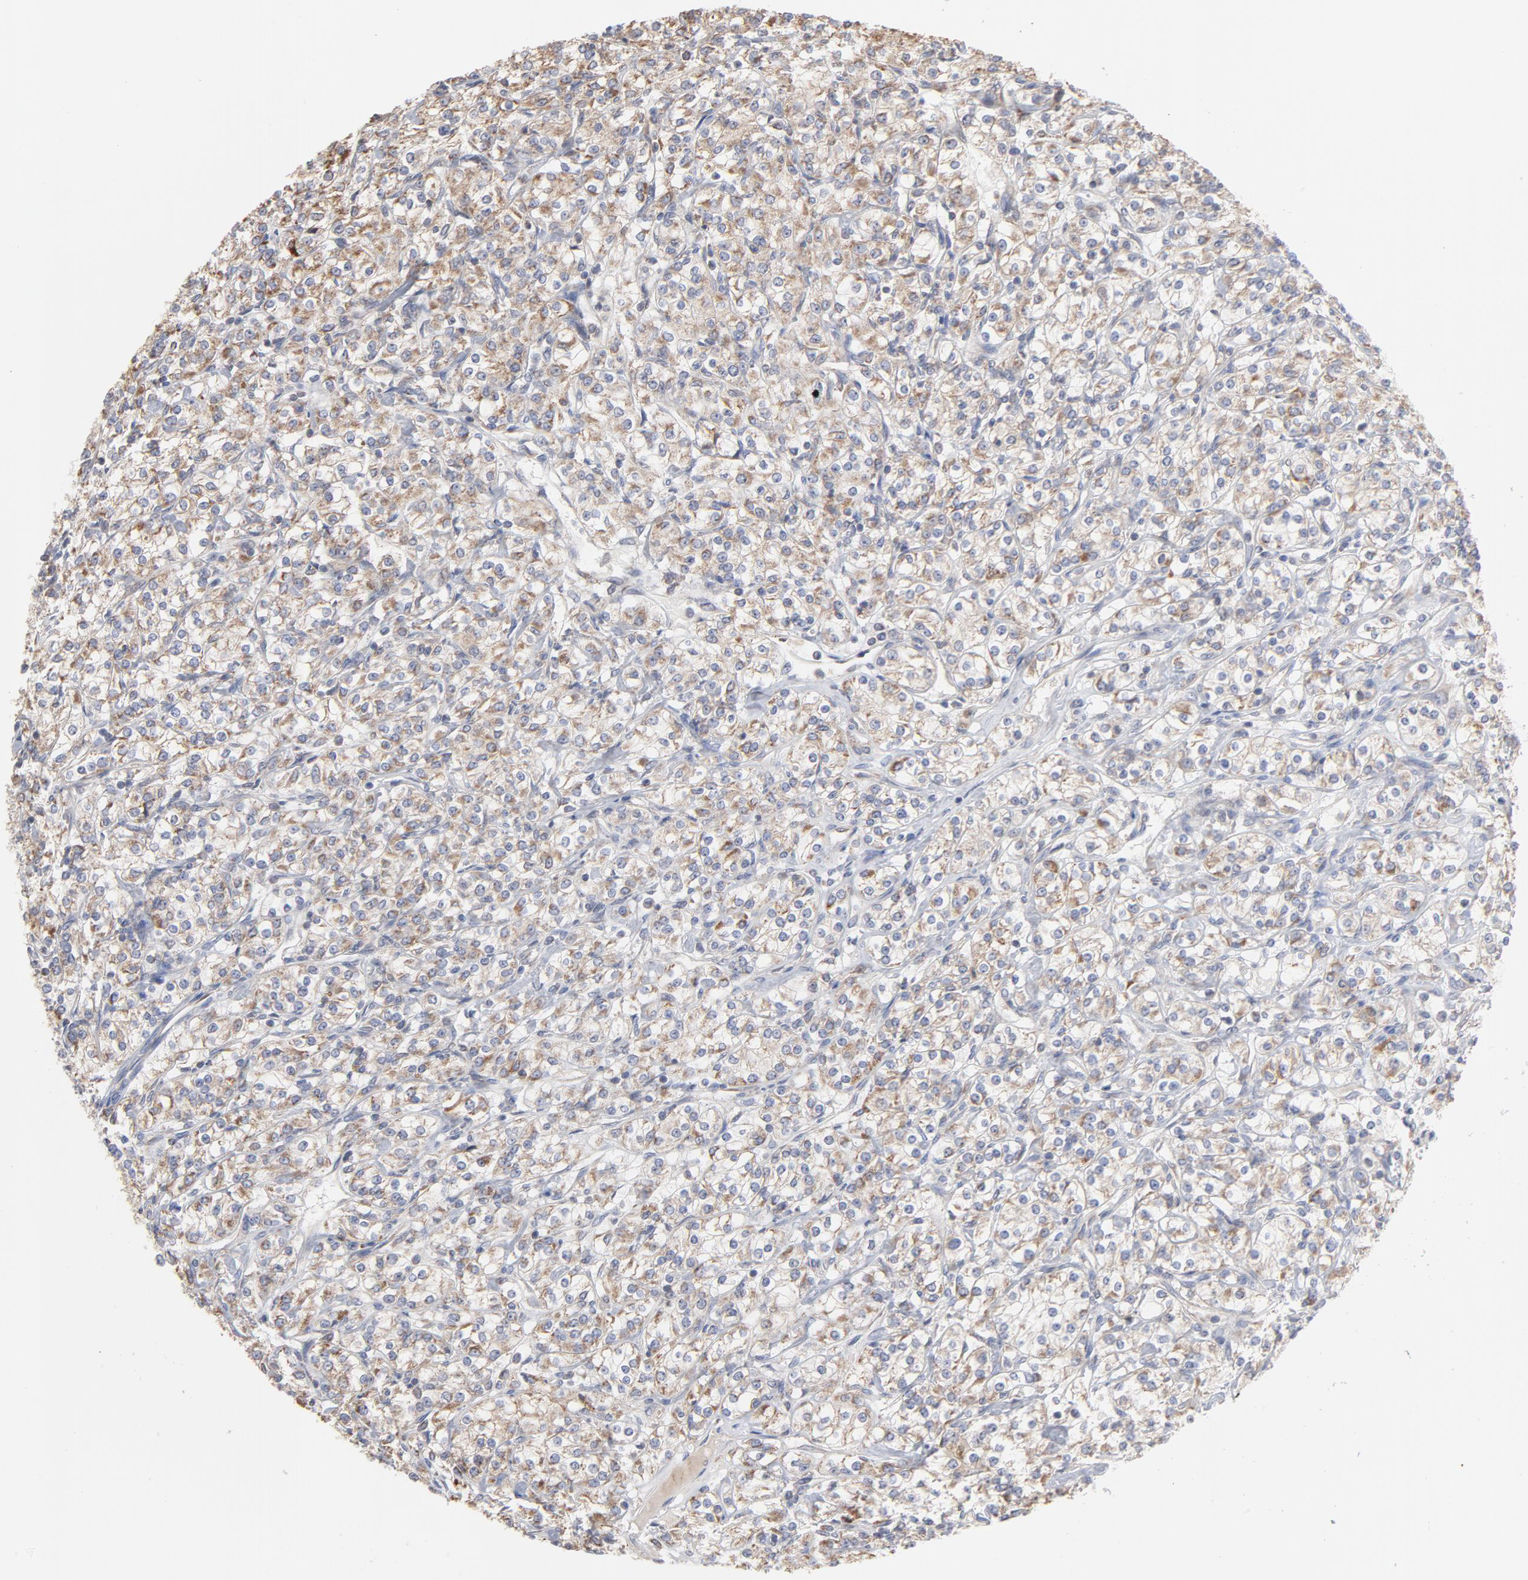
{"staining": {"intensity": "weak", "quantity": ">75%", "location": "cytoplasmic/membranous"}, "tissue": "renal cancer", "cell_type": "Tumor cells", "image_type": "cancer", "snomed": [{"axis": "morphology", "description": "Adenocarcinoma, NOS"}, {"axis": "topography", "description": "Kidney"}], "caption": "Immunohistochemical staining of human renal cancer reveals weak cytoplasmic/membranous protein expression in about >75% of tumor cells.", "gene": "PPFIBP2", "patient": {"sex": "male", "age": 77}}